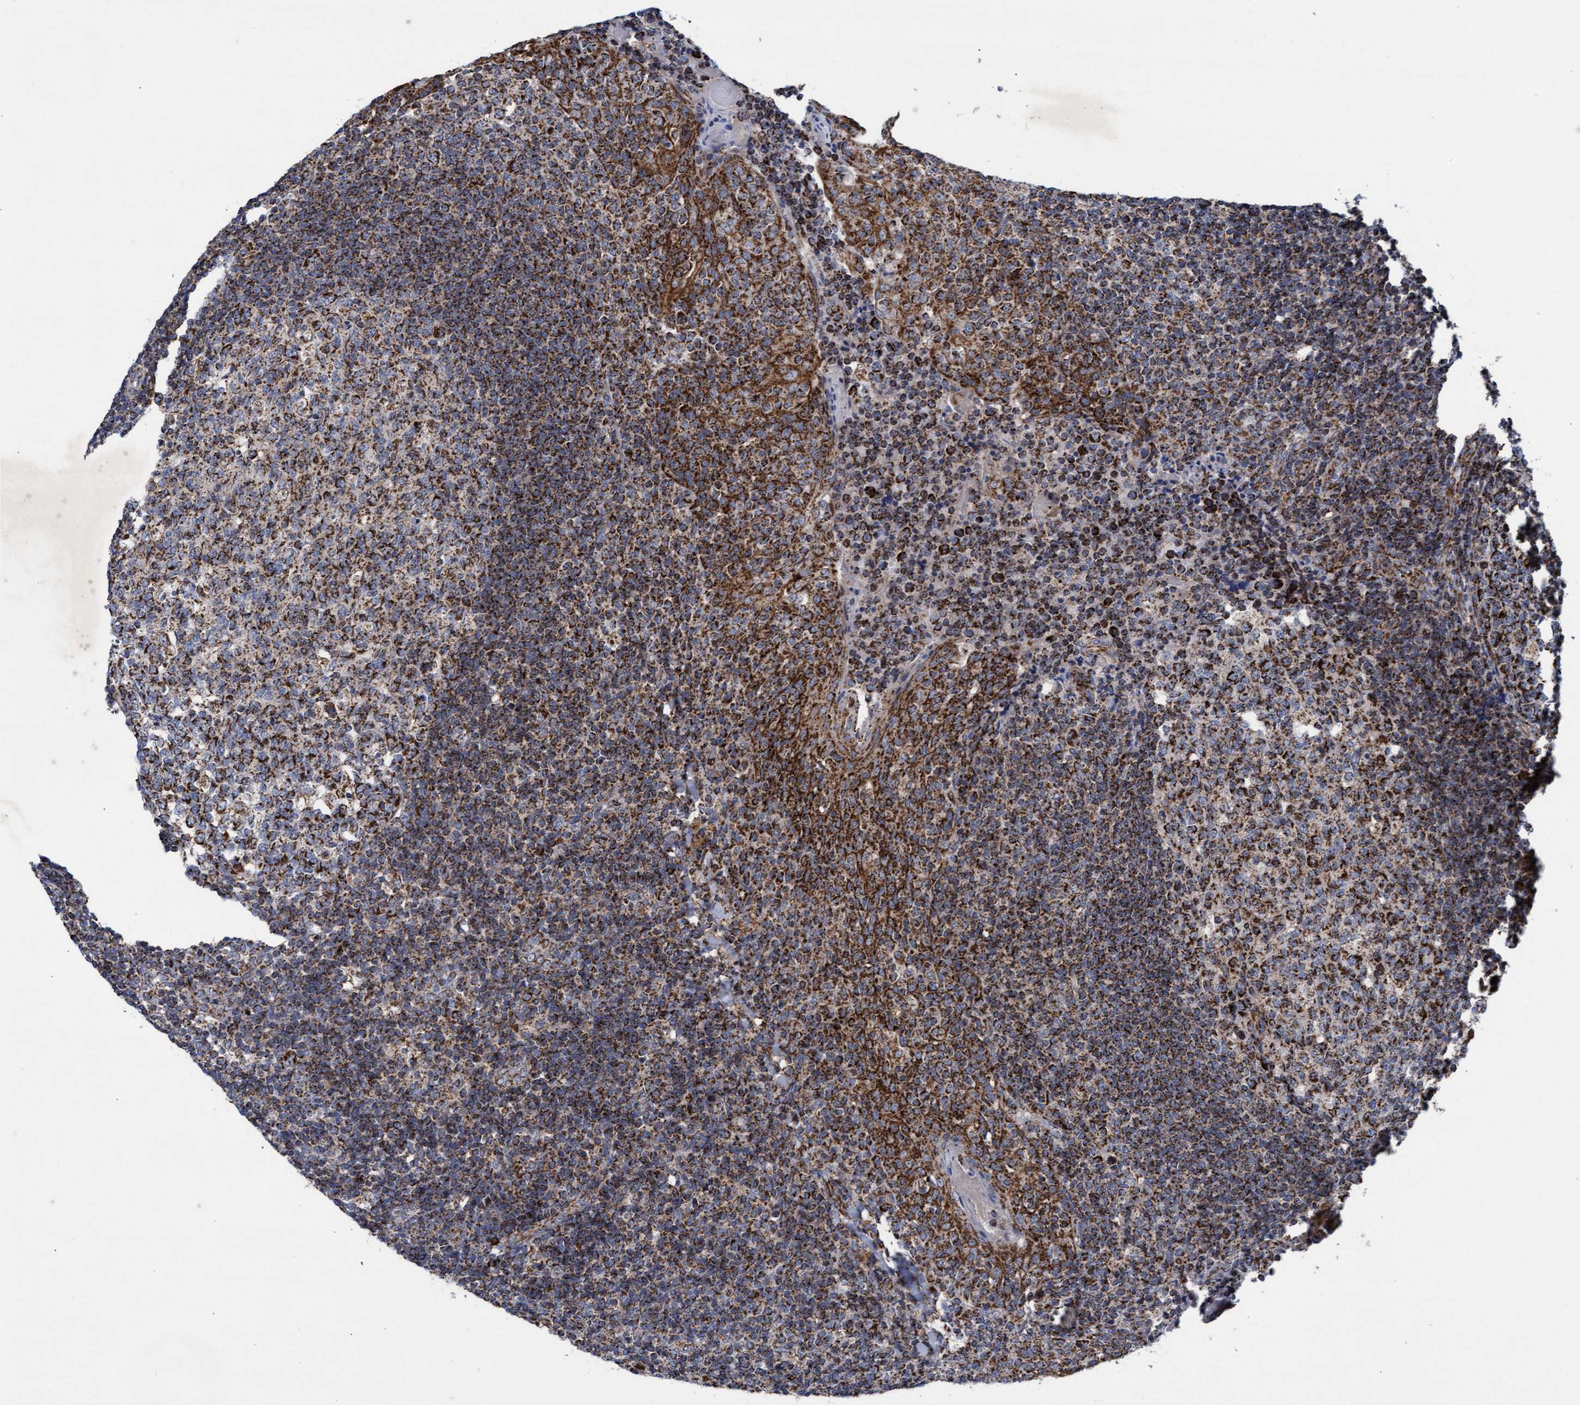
{"staining": {"intensity": "strong", "quantity": ">75%", "location": "cytoplasmic/membranous"}, "tissue": "tonsil", "cell_type": "Germinal center cells", "image_type": "normal", "snomed": [{"axis": "morphology", "description": "Normal tissue, NOS"}, {"axis": "topography", "description": "Tonsil"}], "caption": "This histopathology image displays normal tonsil stained with immunohistochemistry (IHC) to label a protein in brown. The cytoplasmic/membranous of germinal center cells show strong positivity for the protein. Nuclei are counter-stained blue.", "gene": "MRPL38", "patient": {"sex": "female", "age": 19}}